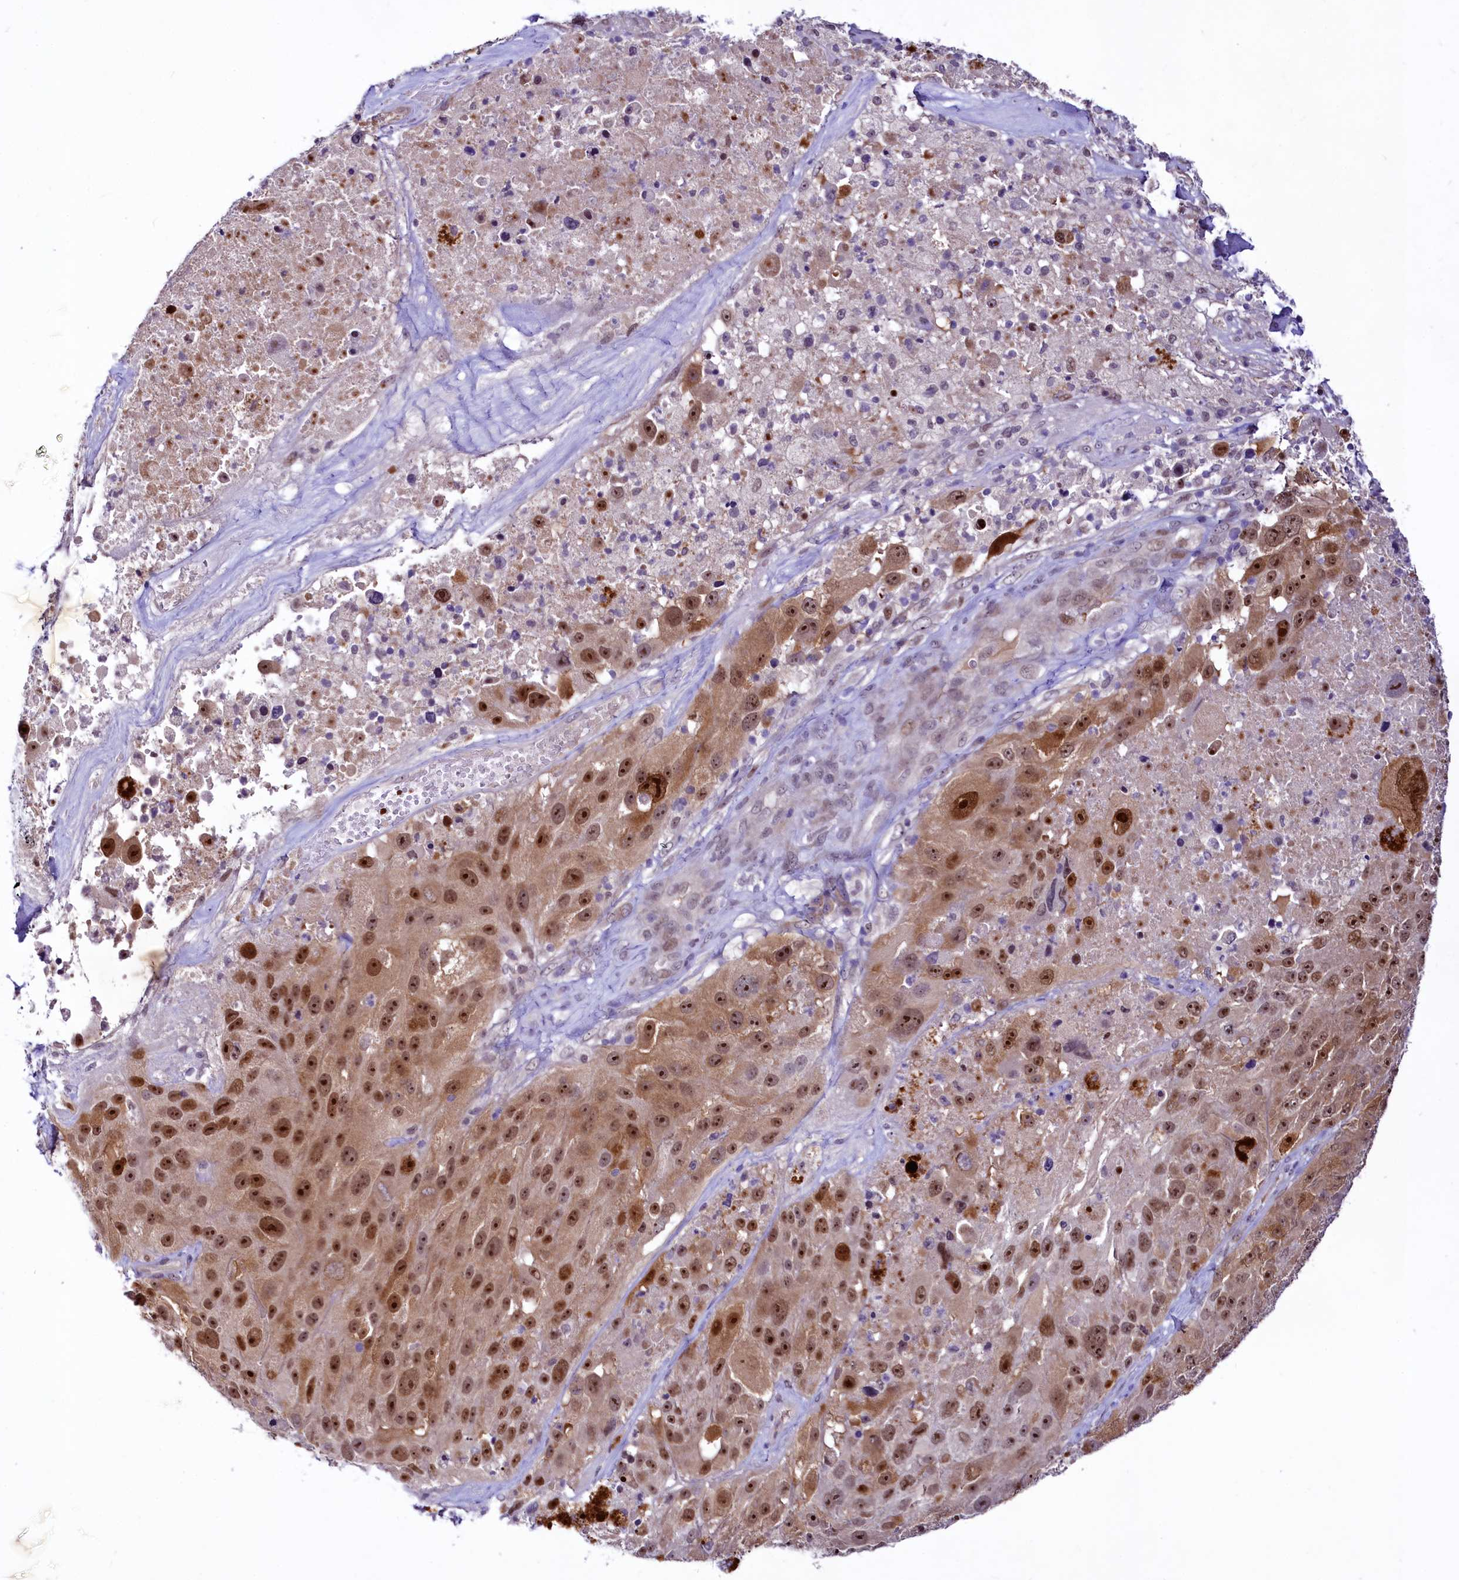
{"staining": {"intensity": "moderate", "quantity": ">75%", "location": "cytoplasmic/membranous,nuclear"}, "tissue": "melanoma", "cell_type": "Tumor cells", "image_type": "cancer", "snomed": [{"axis": "morphology", "description": "Malignant melanoma, Metastatic site"}, {"axis": "topography", "description": "Lymph node"}], "caption": "Malignant melanoma (metastatic site) was stained to show a protein in brown. There is medium levels of moderate cytoplasmic/membranous and nuclear expression in approximately >75% of tumor cells.", "gene": "LEUTX", "patient": {"sex": "male", "age": 62}}